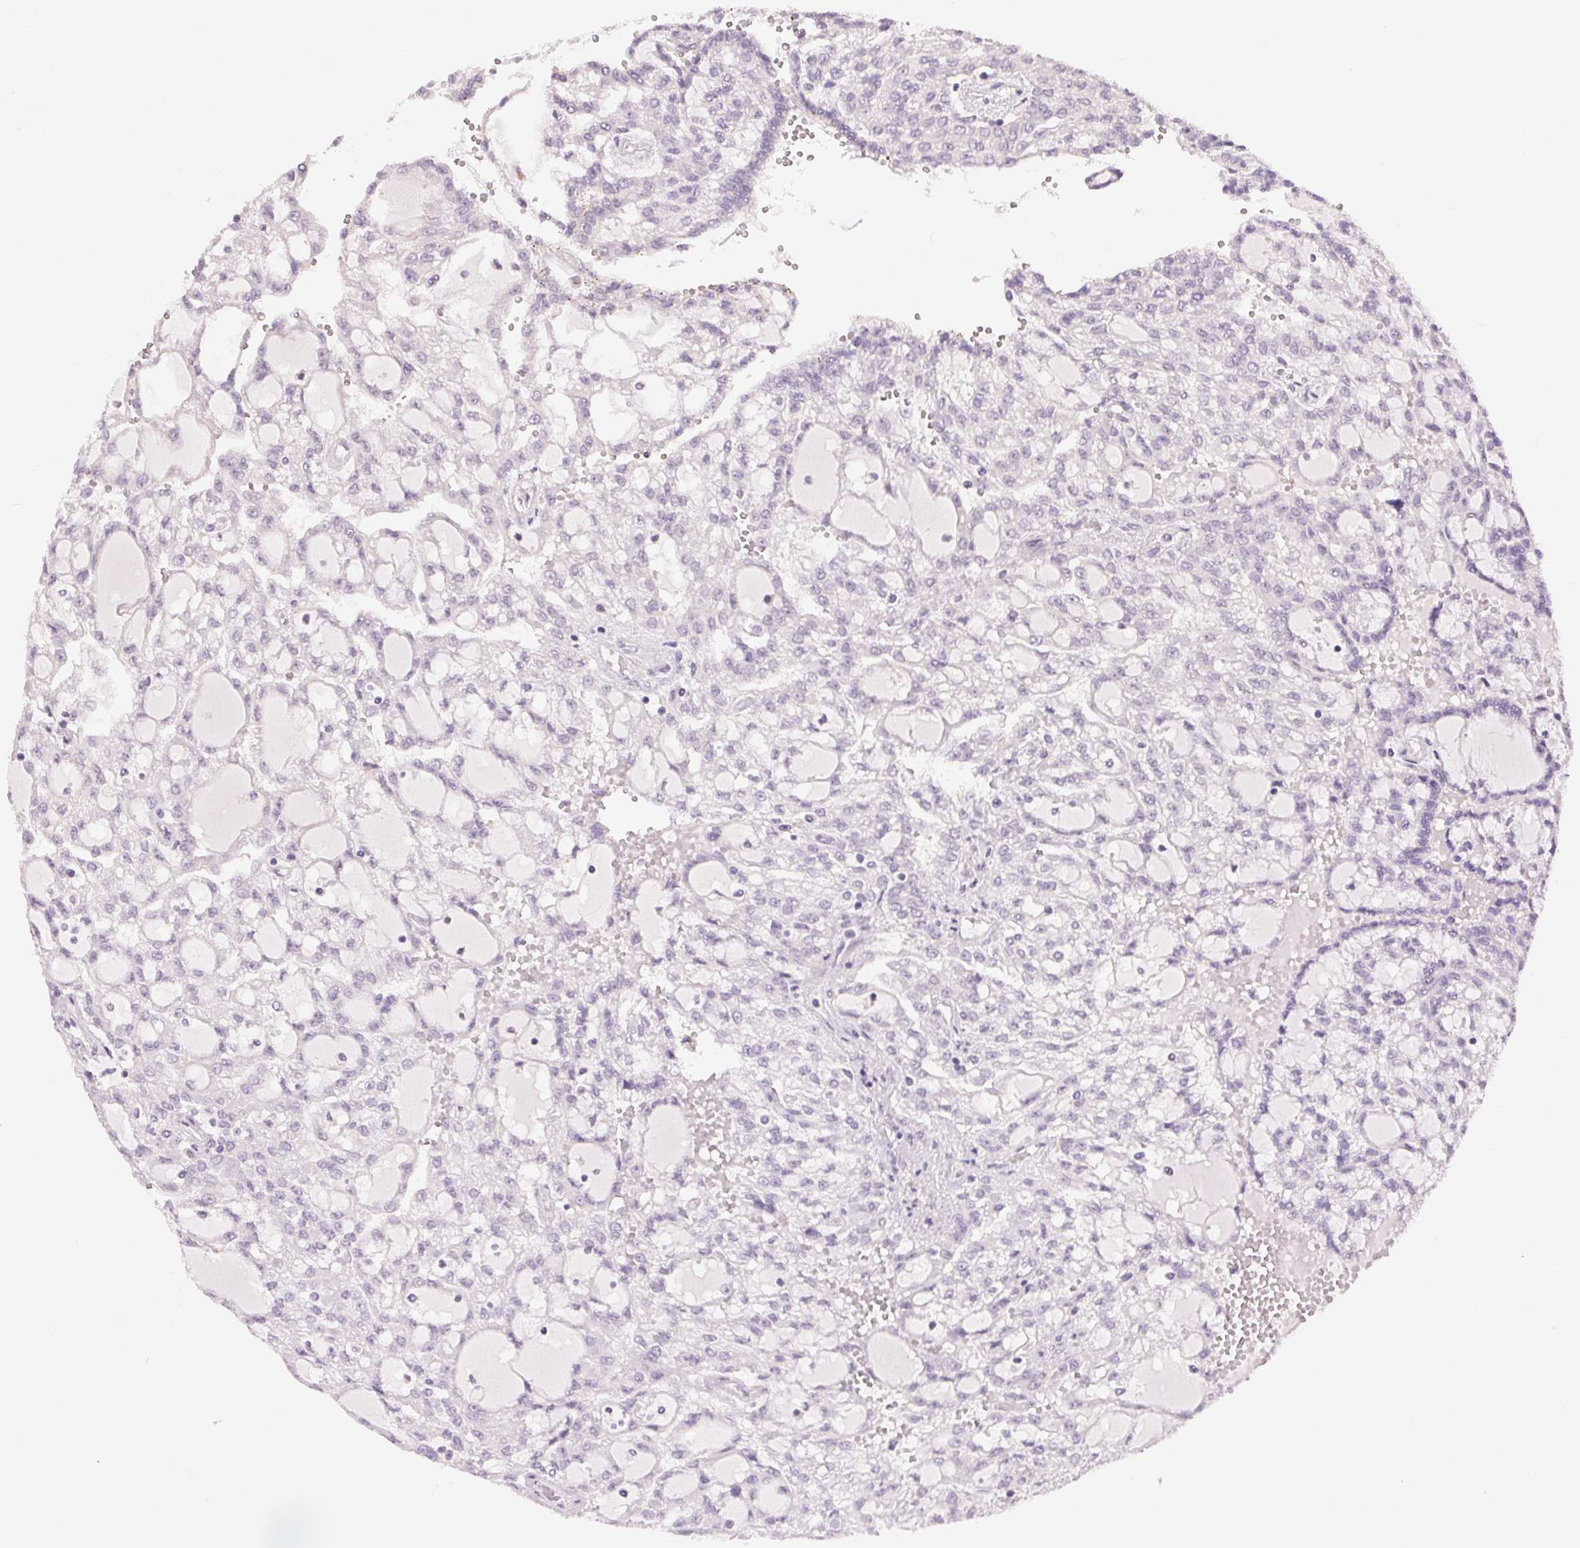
{"staining": {"intensity": "negative", "quantity": "none", "location": "none"}, "tissue": "renal cancer", "cell_type": "Tumor cells", "image_type": "cancer", "snomed": [{"axis": "morphology", "description": "Adenocarcinoma, NOS"}, {"axis": "topography", "description": "Kidney"}], "caption": "Human renal cancer stained for a protein using immunohistochemistry (IHC) exhibits no staining in tumor cells.", "gene": "FAM168A", "patient": {"sex": "male", "age": 63}}